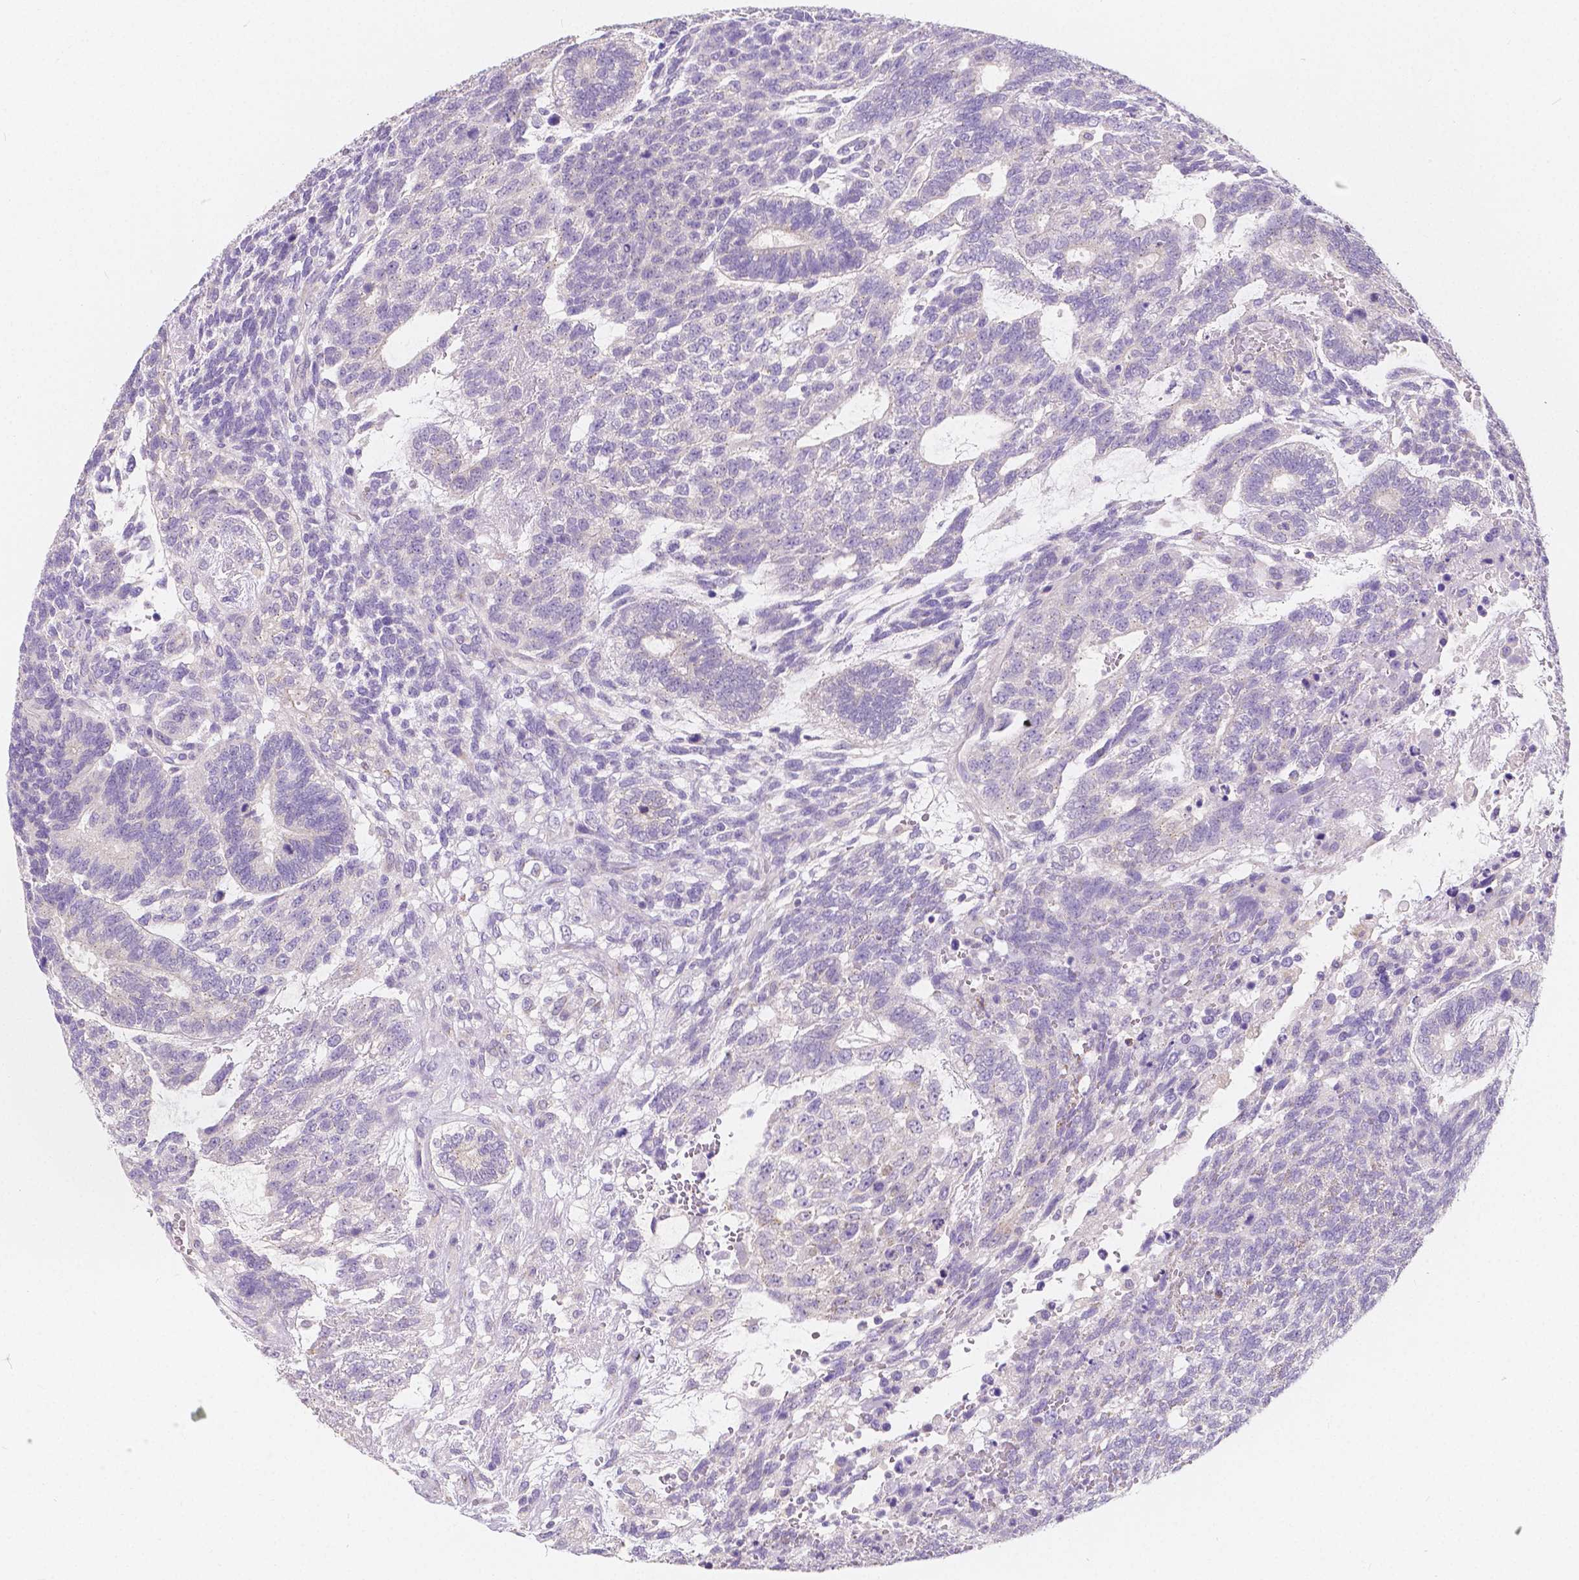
{"staining": {"intensity": "negative", "quantity": "none", "location": "none"}, "tissue": "testis cancer", "cell_type": "Tumor cells", "image_type": "cancer", "snomed": [{"axis": "morphology", "description": "Carcinoma, Embryonal, NOS"}, {"axis": "topography", "description": "Testis"}], "caption": "There is no significant staining in tumor cells of testis cancer.", "gene": "RNF186", "patient": {"sex": "male", "age": 23}}